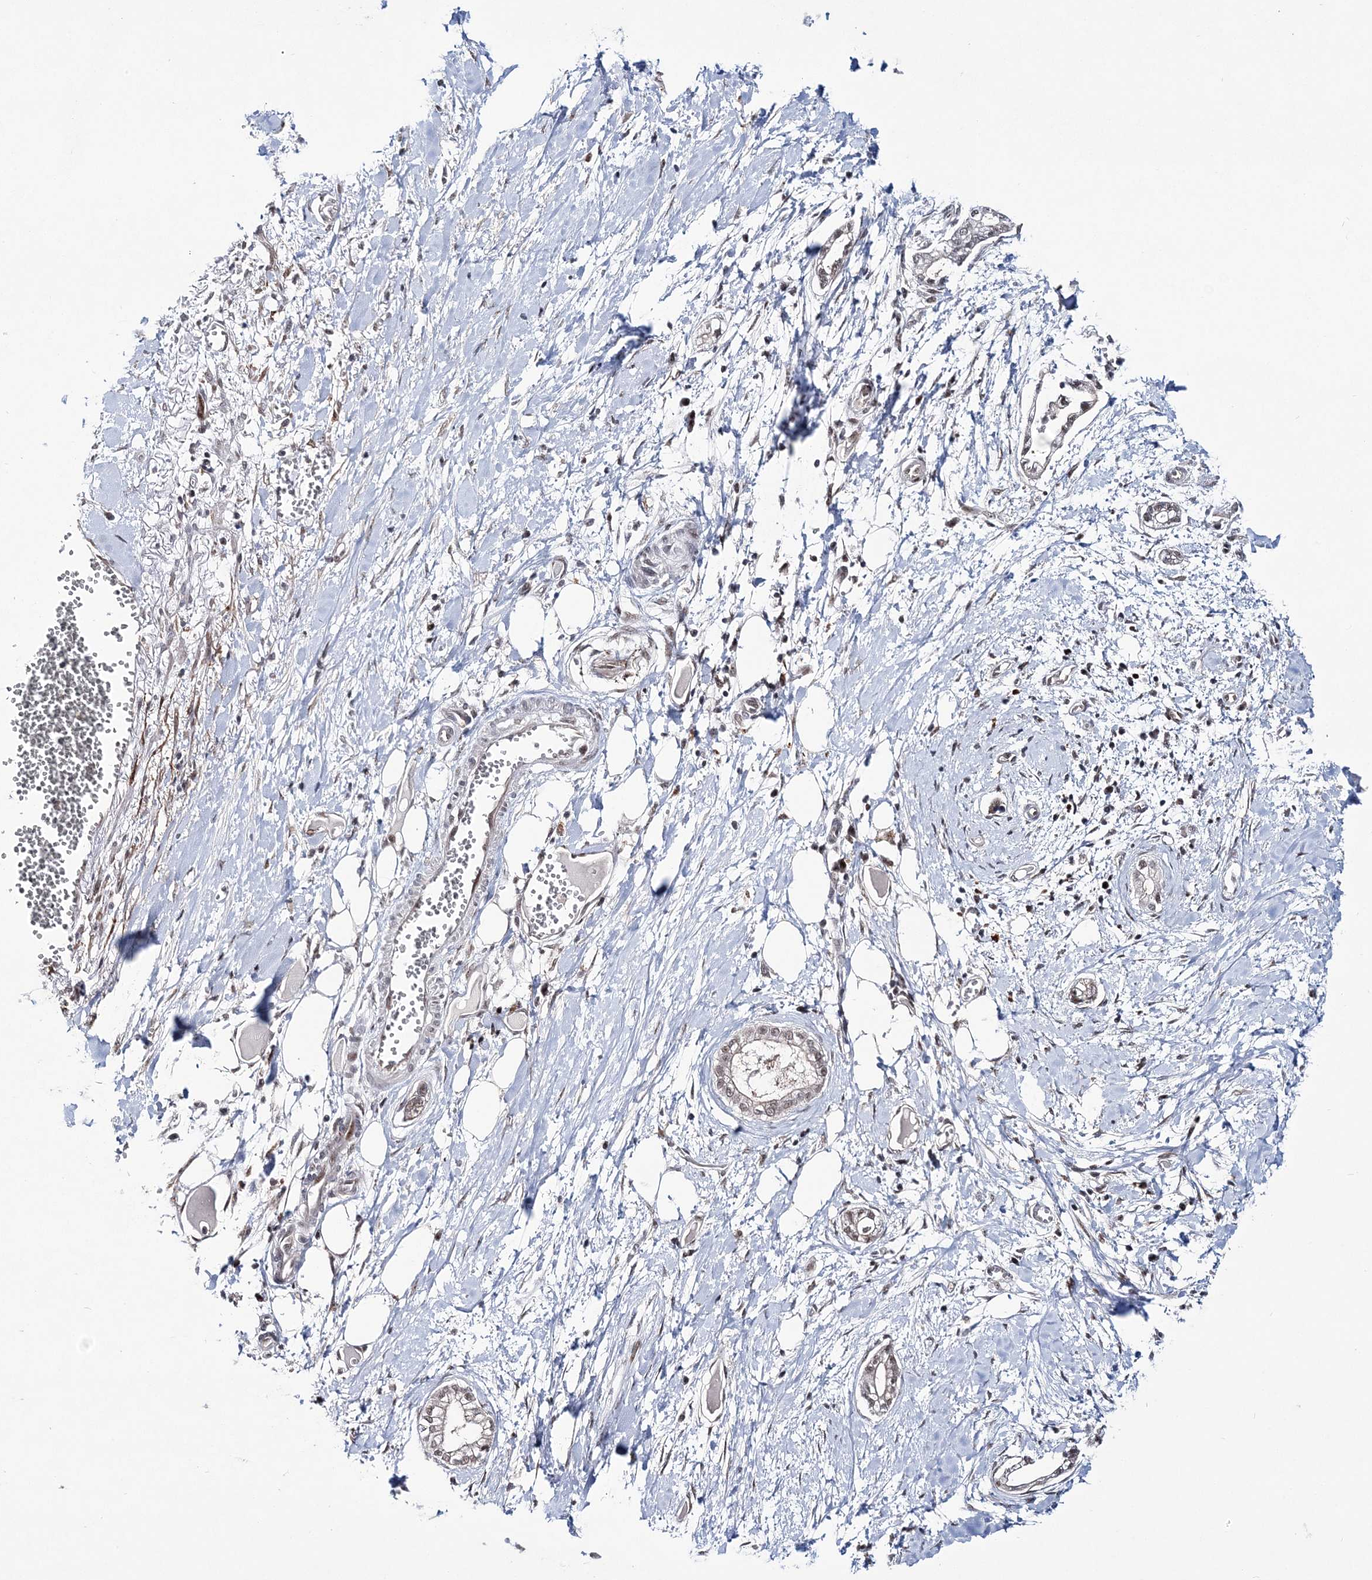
{"staining": {"intensity": "negative", "quantity": "none", "location": "none"}, "tissue": "pancreatic cancer", "cell_type": "Tumor cells", "image_type": "cancer", "snomed": [{"axis": "morphology", "description": "Adenocarcinoma, NOS"}, {"axis": "topography", "description": "Pancreas"}], "caption": "This micrograph is of pancreatic adenocarcinoma stained with immunohistochemistry to label a protein in brown with the nuclei are counter-stained blue. There is no staining in tumor cells. The staining was performed using DAB to visualize the protein expression in brown, while the nuclei were stained in blue with hematoxylin (Magnification: 20x).", "gene": "TATDN2", "patient": {"sex": "male", "age": 68}}